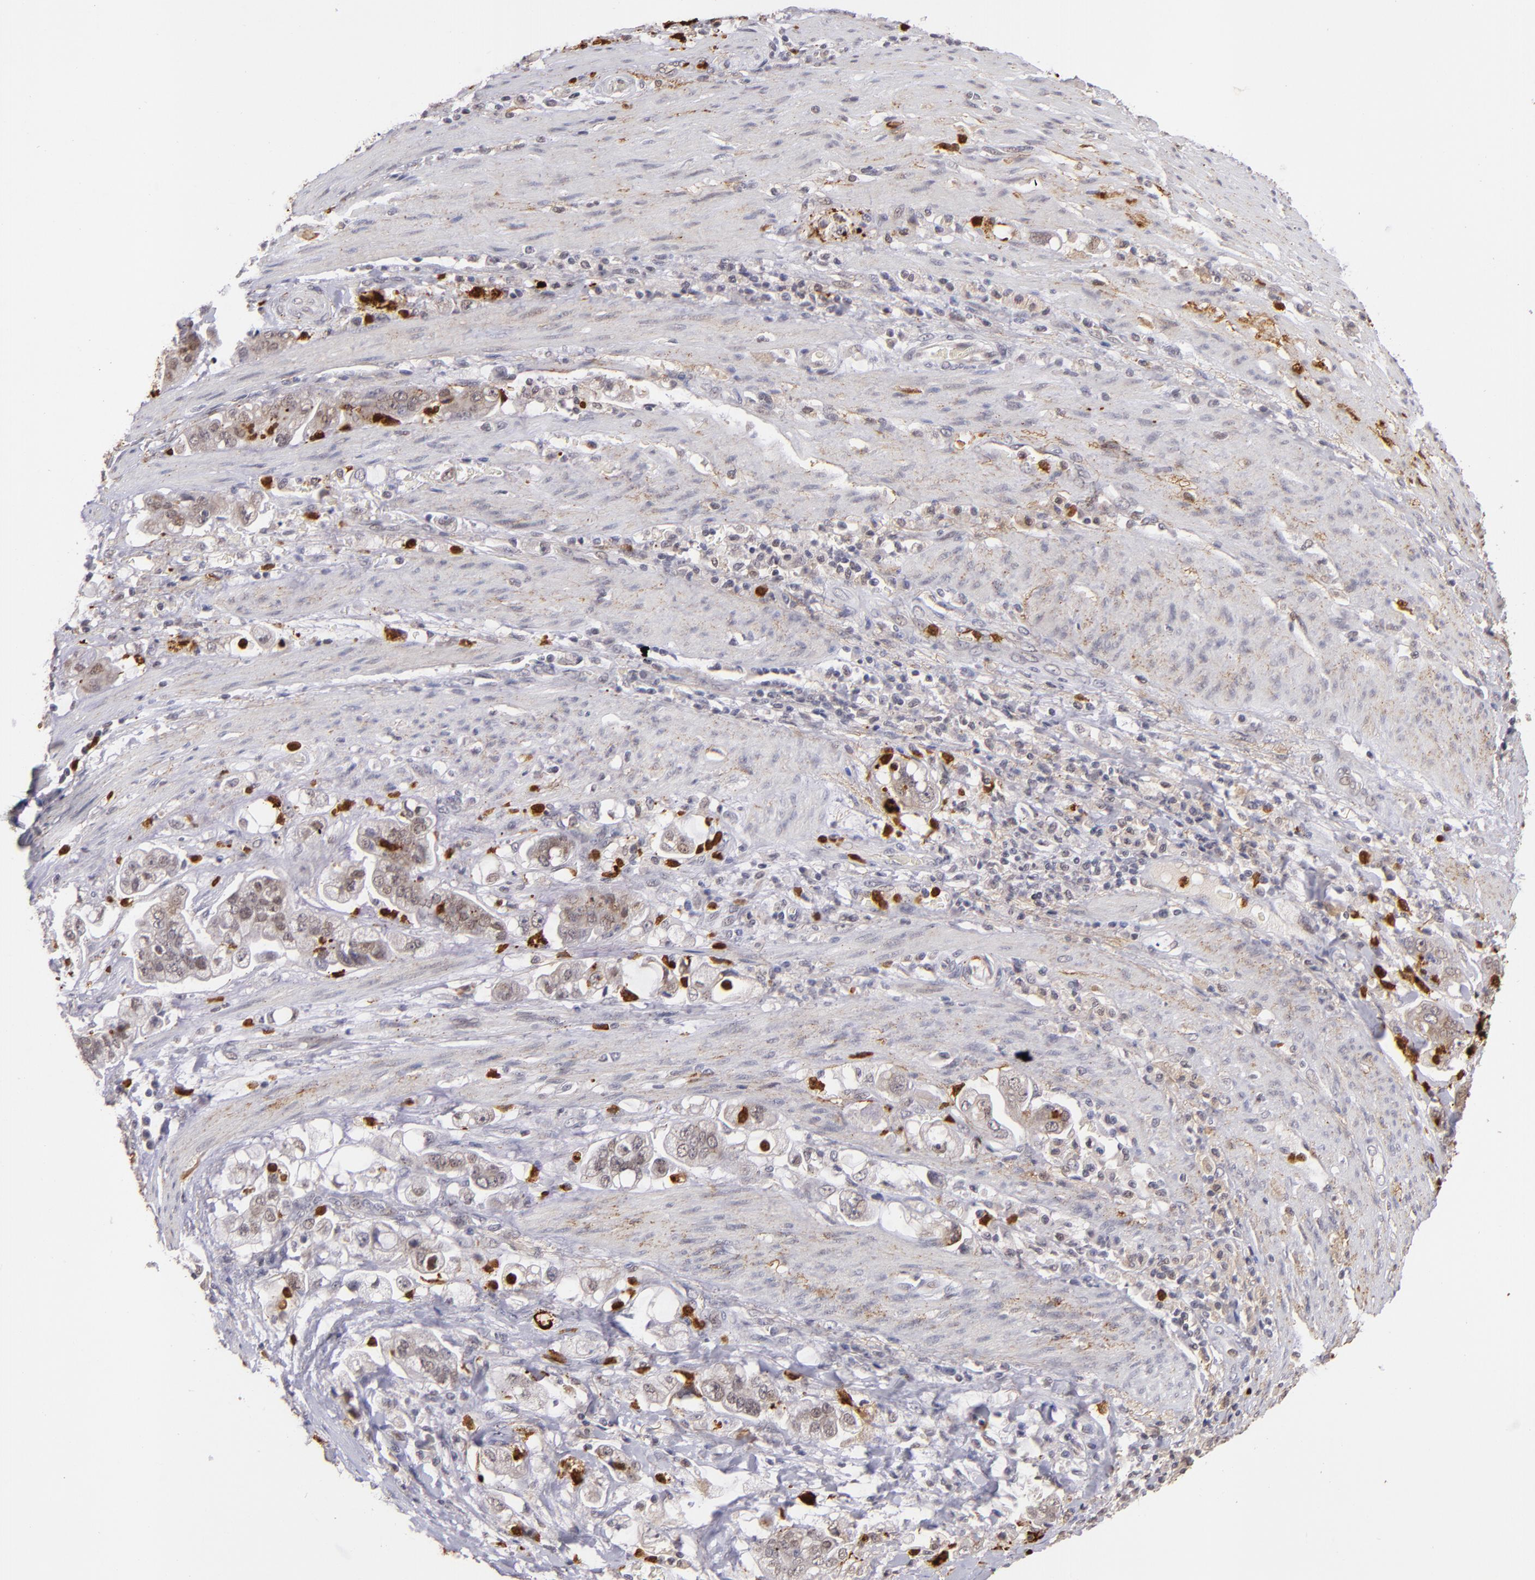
{"staining": {"intensity": "moderate", "quantity": "25%-75%", "location": "nuclear"}, "tissue": "stomach cancer", "cell_type": "Tumor cells", "image_type": "cancer", "snomed": [{"axis": "morphology", "description": "Adenocarcinoma, NOS"}, {"axis": "topography", "description": "Stomach"}], "caption": "Human stomach cancer stained for a protein (brown) demonstrates moderate nuclear positive staining in about 25%-75% of tumor cells.", "gene": "RXRG", "patient": {"sex": "male", "age": 62}}